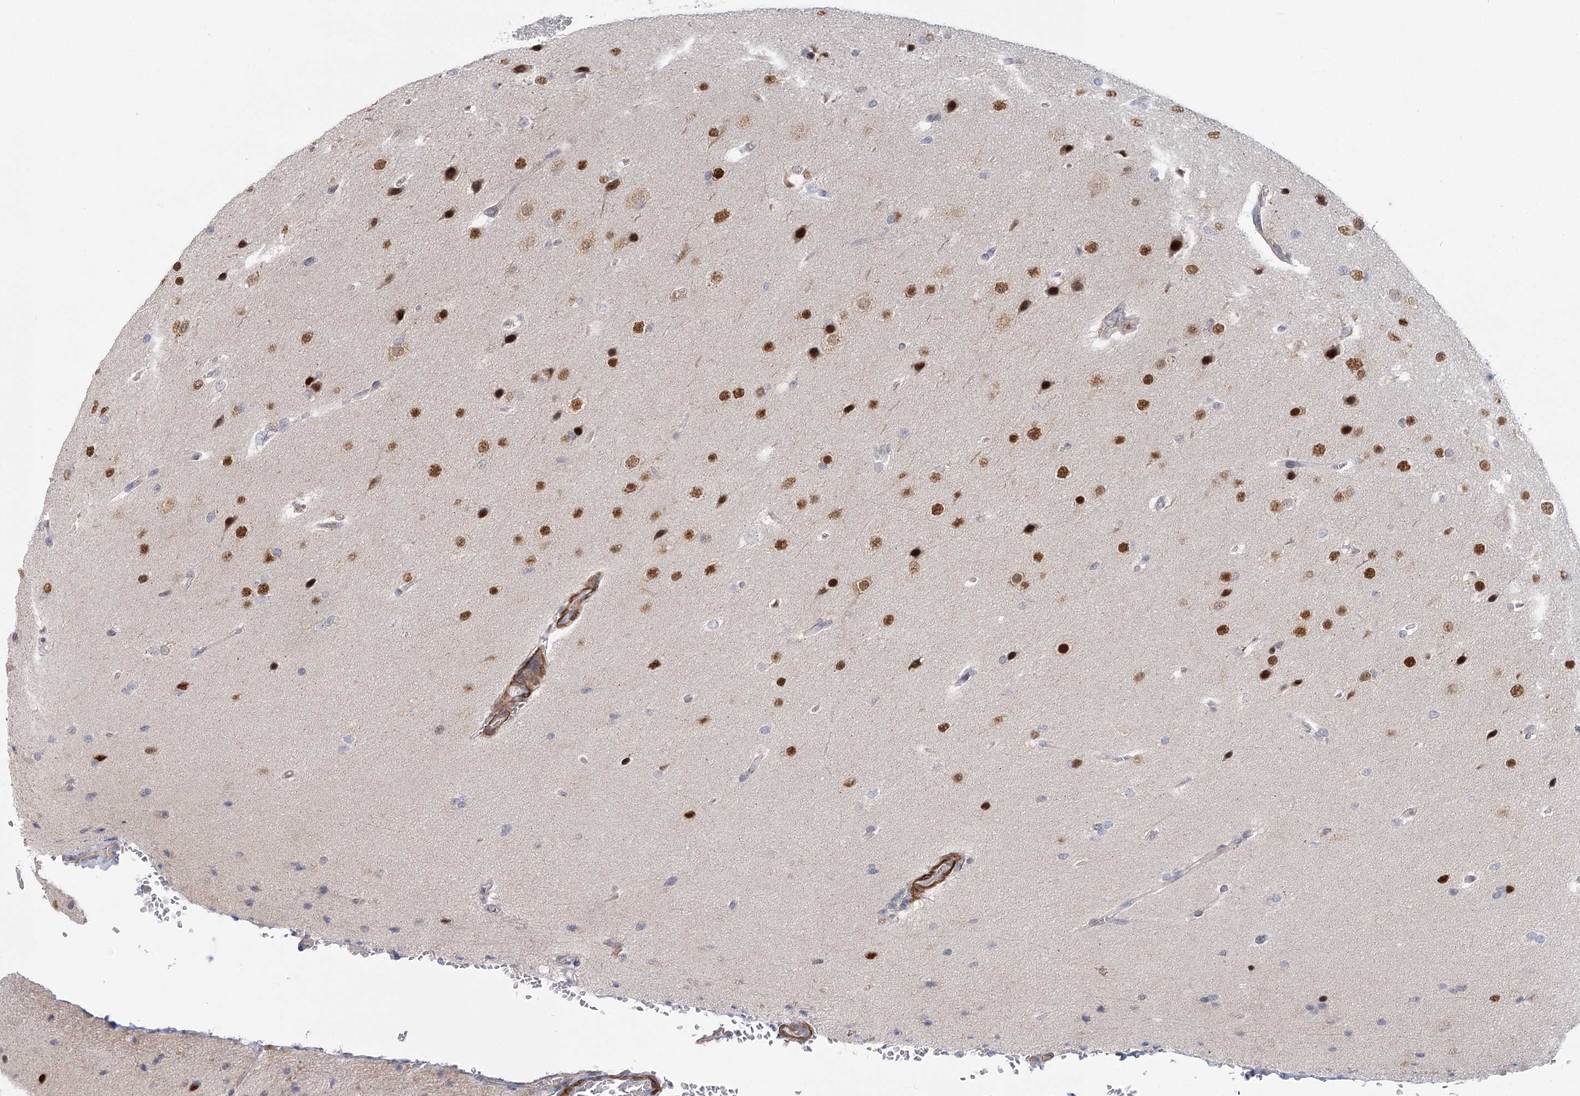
{"staining": {"intensity": "strong", "quantity": "25%-75%", "location": "nuclear"}, "tissue": "glioma", "cell_type": "Tumor cells", "image_type": "cancer", "snomed": [{"axis": "morphology", "description": "Glioma, malignant, Low grade"}, {"axis": "topography", "description": "Brain"}], "caption": "About 25%-75% of tumor cells in human malignant glioma (low-grade) reveal strong nuclear protein staining as visualized by brown immunohistochemical staining.", "gene": "USP11", "patient": {"sex": "female", "age": 37}}